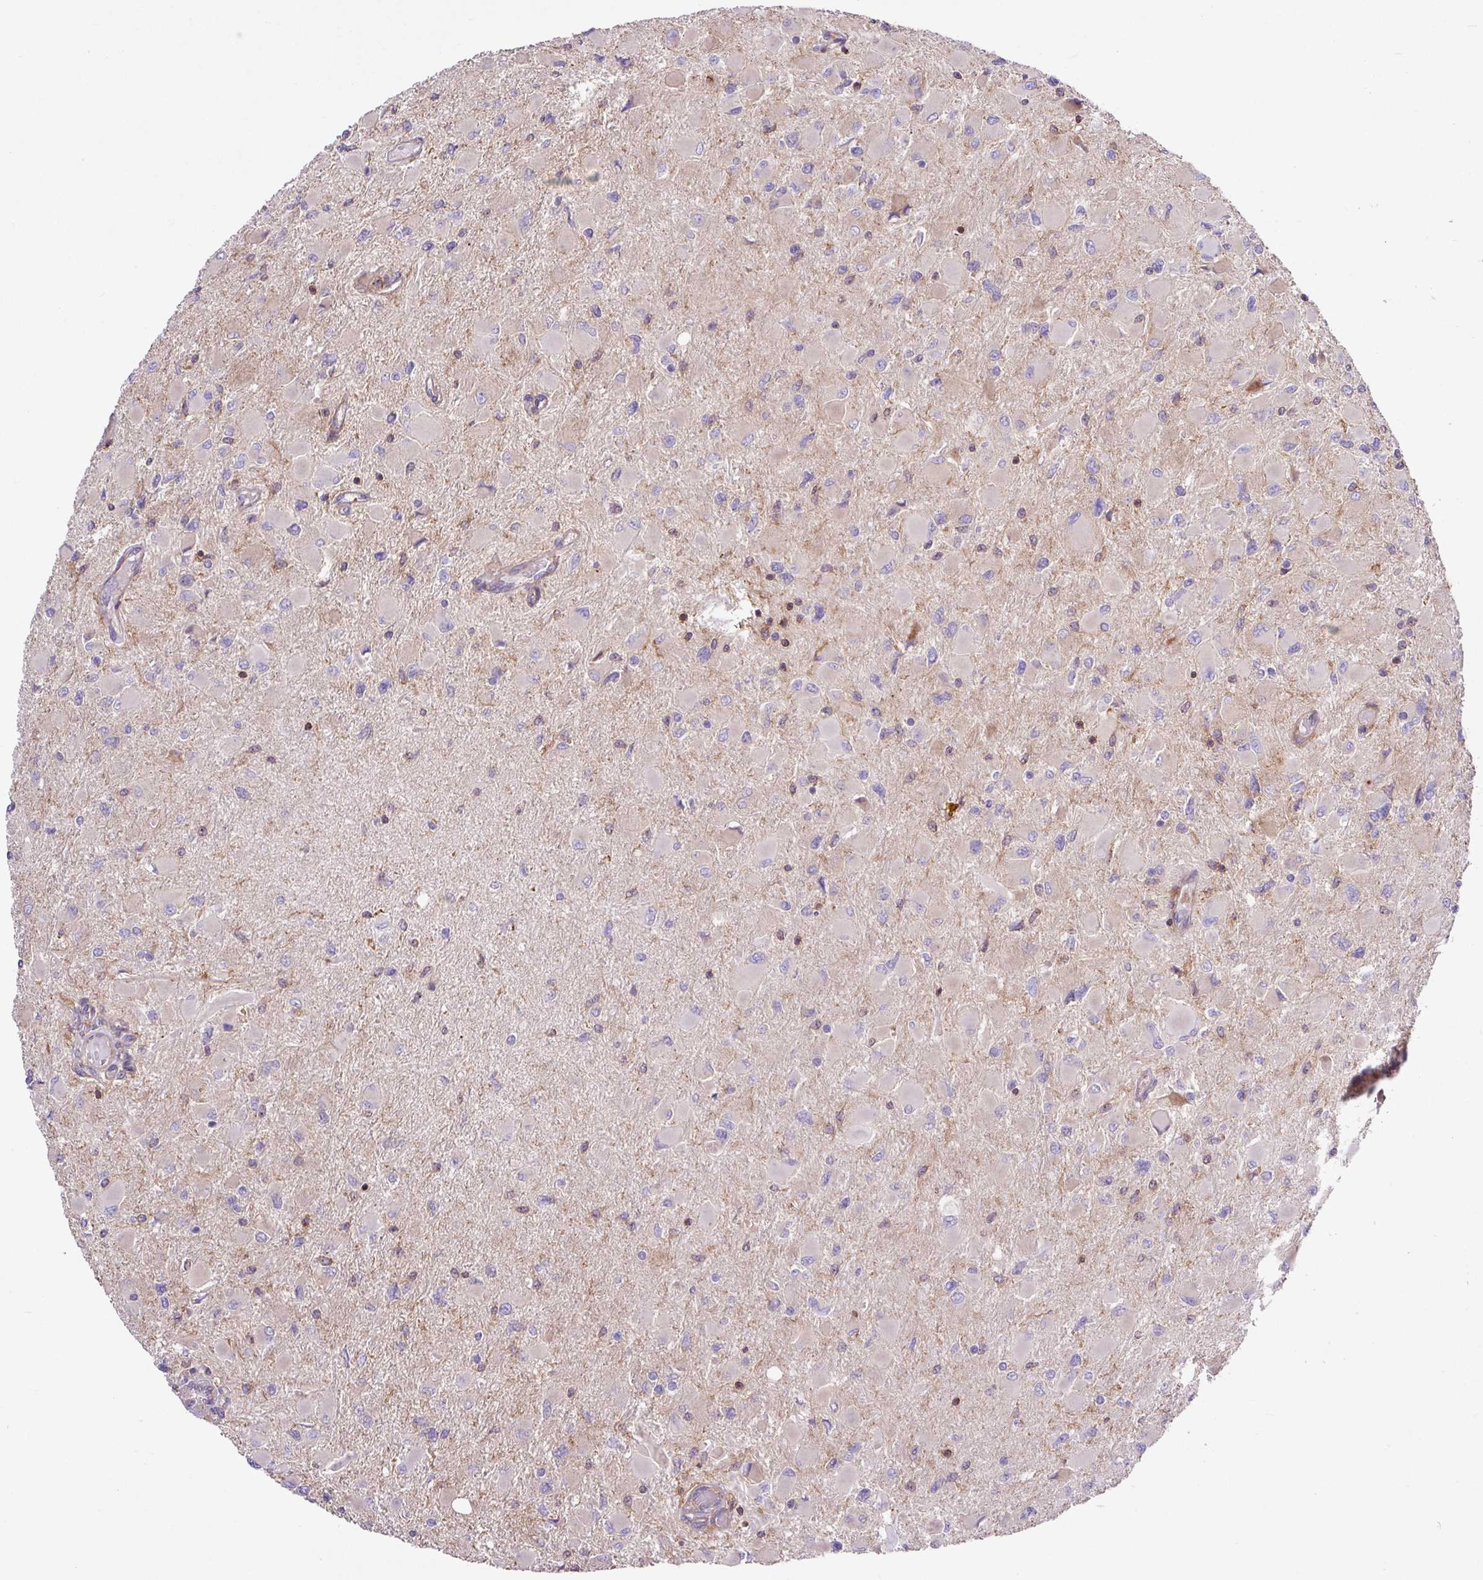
{"staining": {"intensity": "negative", "quantity": "none", "location": "none"}, "tissue": "glioma", "cell_type": "Tumor cells", "image_type": "cancer", "snomed": [{"axis": "morphology", "description": "Glioma, malignant, High grade"}, {"axis": "topography", "description": "Cerebral cortex"}], "caption": "Histopathology image shows no protein positivity in tumor cells of glioma tissue.", "gene": "RIC1", "patient": {"sex": "female", "age": 36}}